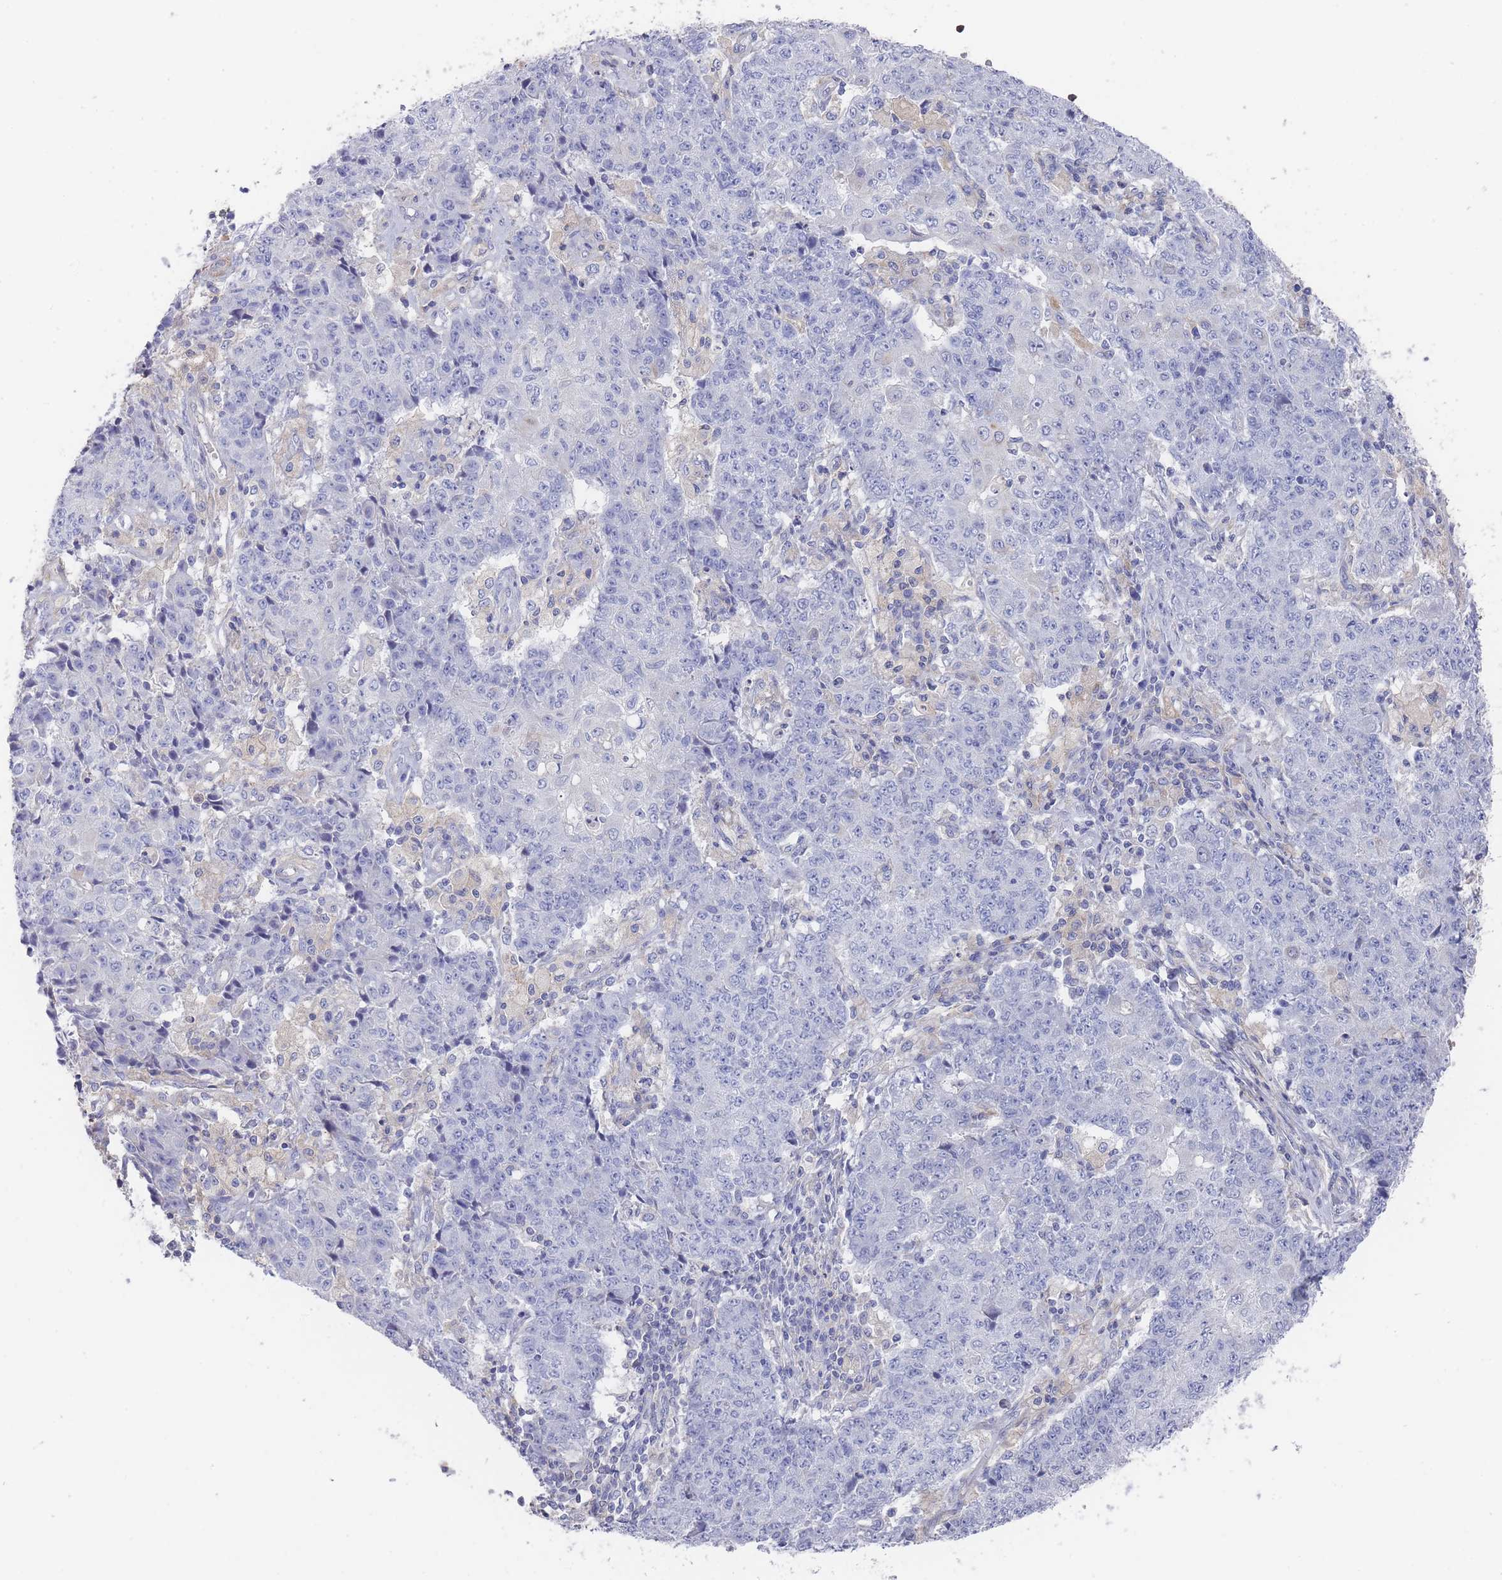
{"staining": {"intensity": "negative", "quantity": "none", "location": "none"}, "tissue": "ovarian cancer", "cell_type": "Tumor cells", "image_type": "cancer", "snomed": [{"axis": "morphology", "description": "Carcinoma, endometroid"}, {"axis": "topography", "description": "Ovary"}], "caption": "High power microscopy histopathology image of an IHC histopathology image of ovarian cancer, revealing no significant positivity in tumor cells.", "gene": "SCCPDH", "patient": {"sex": "female", "age": 42}}